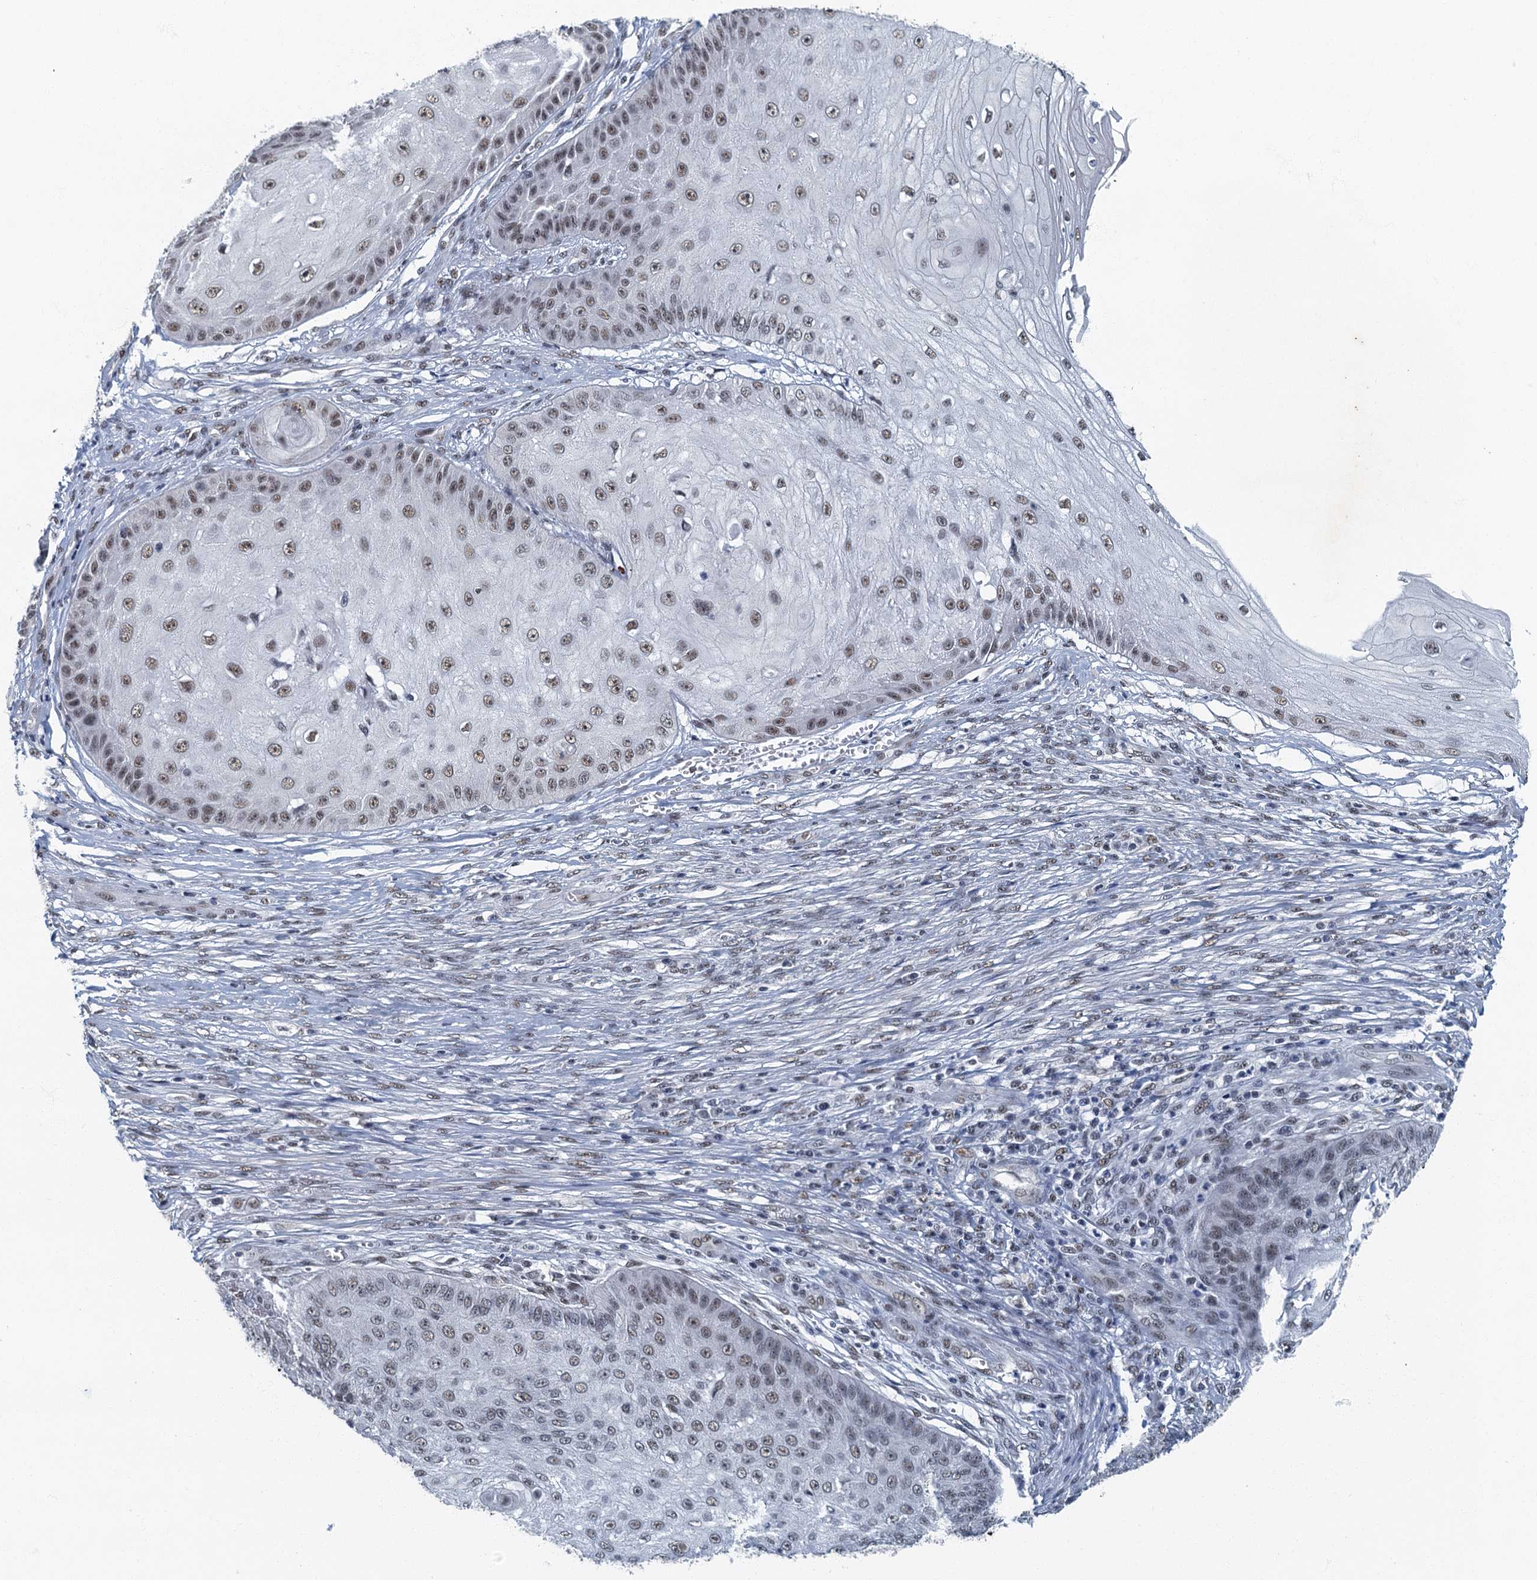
{"staining": {"intensity": "weak", "quantity": ">75%", "location": "nuclear"}, "tissue": "skin cancer", "cell_type": "Tumor cells", "image_type": "cancer", "snomed": [{"axis": "morphology", "description": "Squamous cell carcinoma, NOS"}, {"axis": "topography", "description": "Skin"}], "caption": "Skin cancer (squamous cell carcinoma) stained for a protein reveals weak nuclear positivity in tumor cells. The protein is shown in brown color, while the nuclei are stained blue.", "gene": "GADL1", "patient": {"sex": "male", "age": 70}}